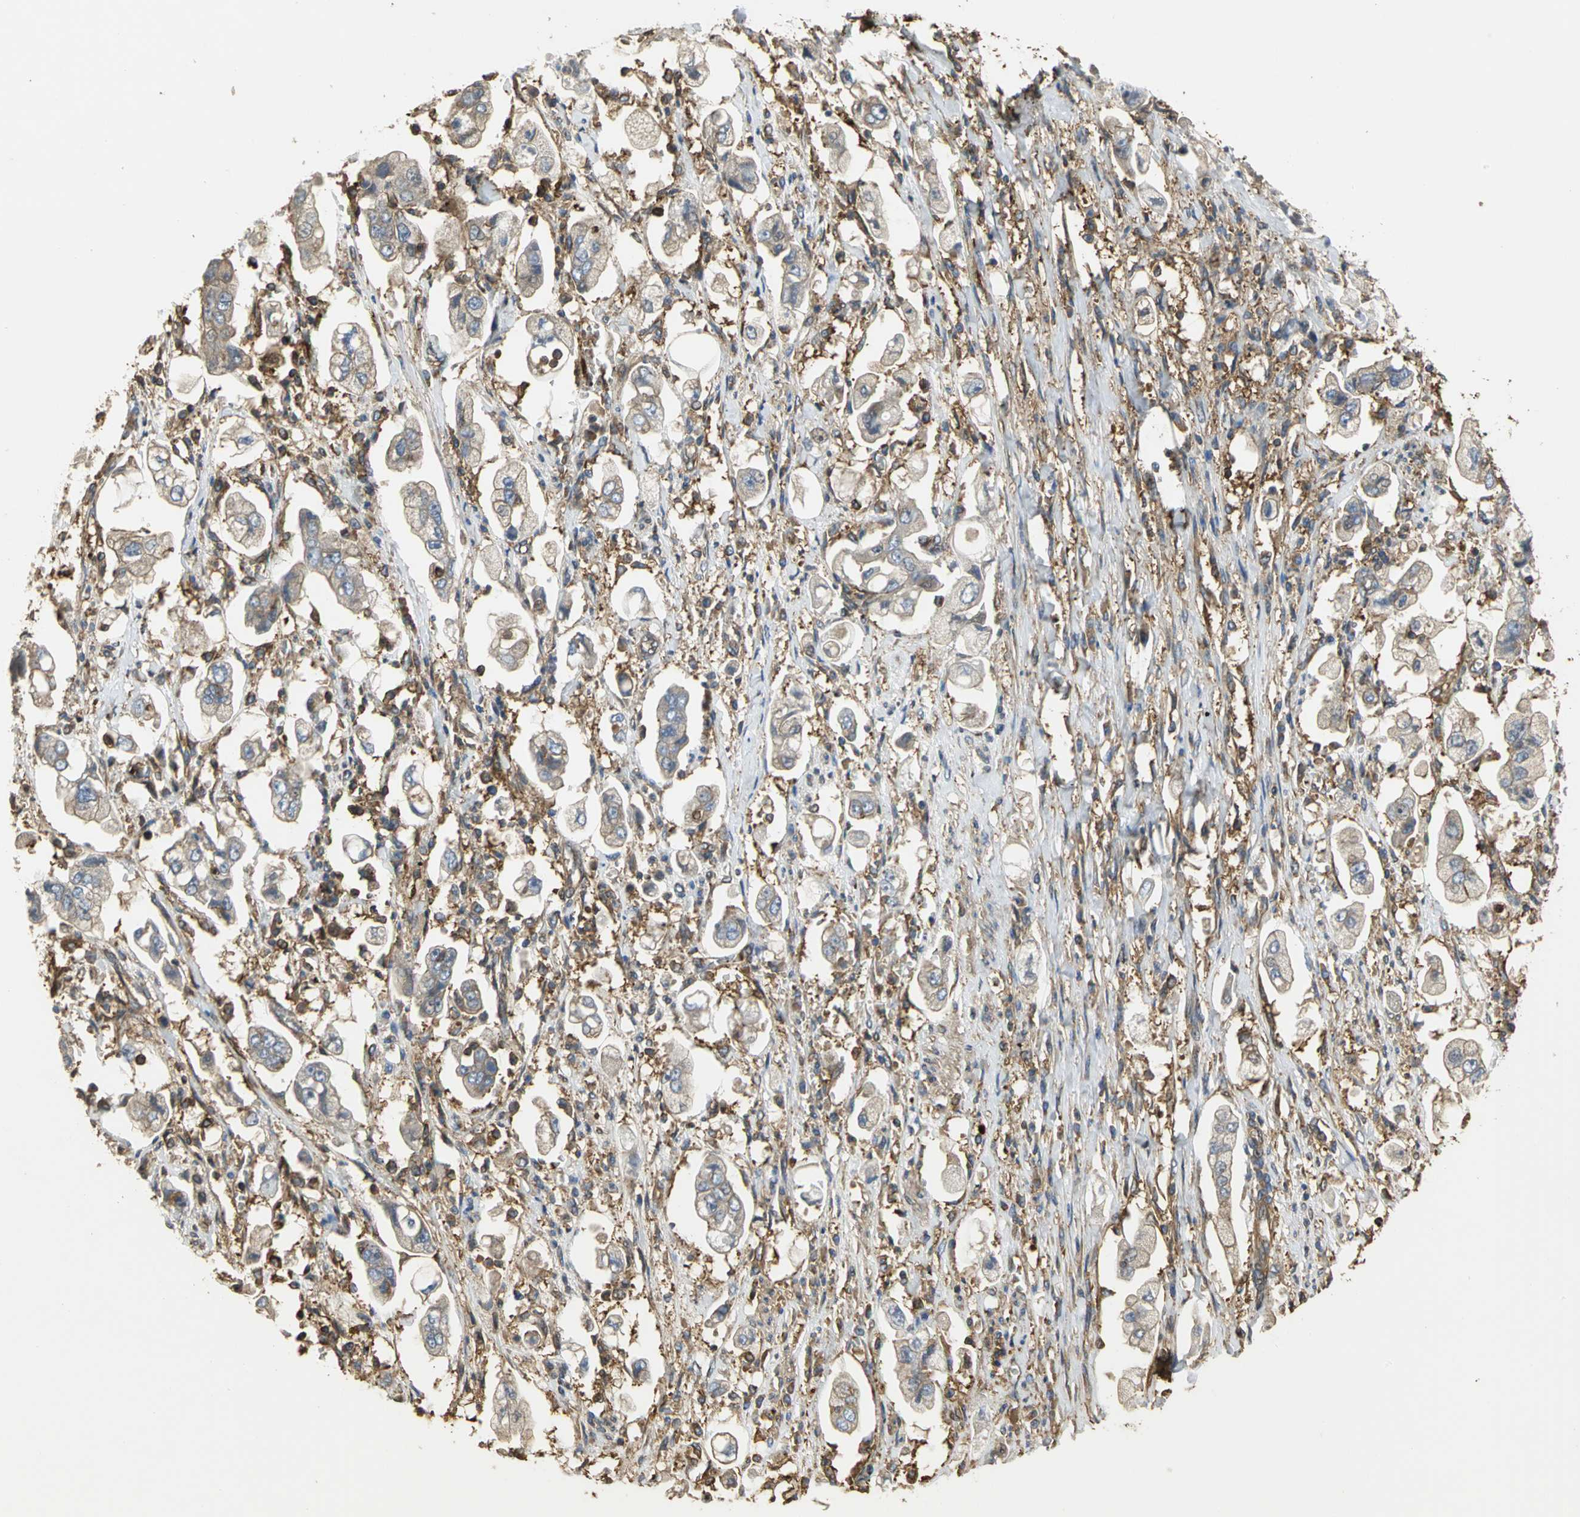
{"staining": {"intensity": "negative", "quantity": "none", "location": "none"}, "tissue": "stomach cancer", "cell_type": "Tumor cells", "image_type": "cancer", "snomed": [{"axis": "morphology", "description": "Adenocarcinoma, NOS"}, {"axis": "topography", "description": "Stomach"}], "caption": "Histopathology image shows no significant protein positivity in tumor cells of stomach adenocarcinoma.", "gene": "TLN1", "patient": {"sex": "male", "age": 62}}